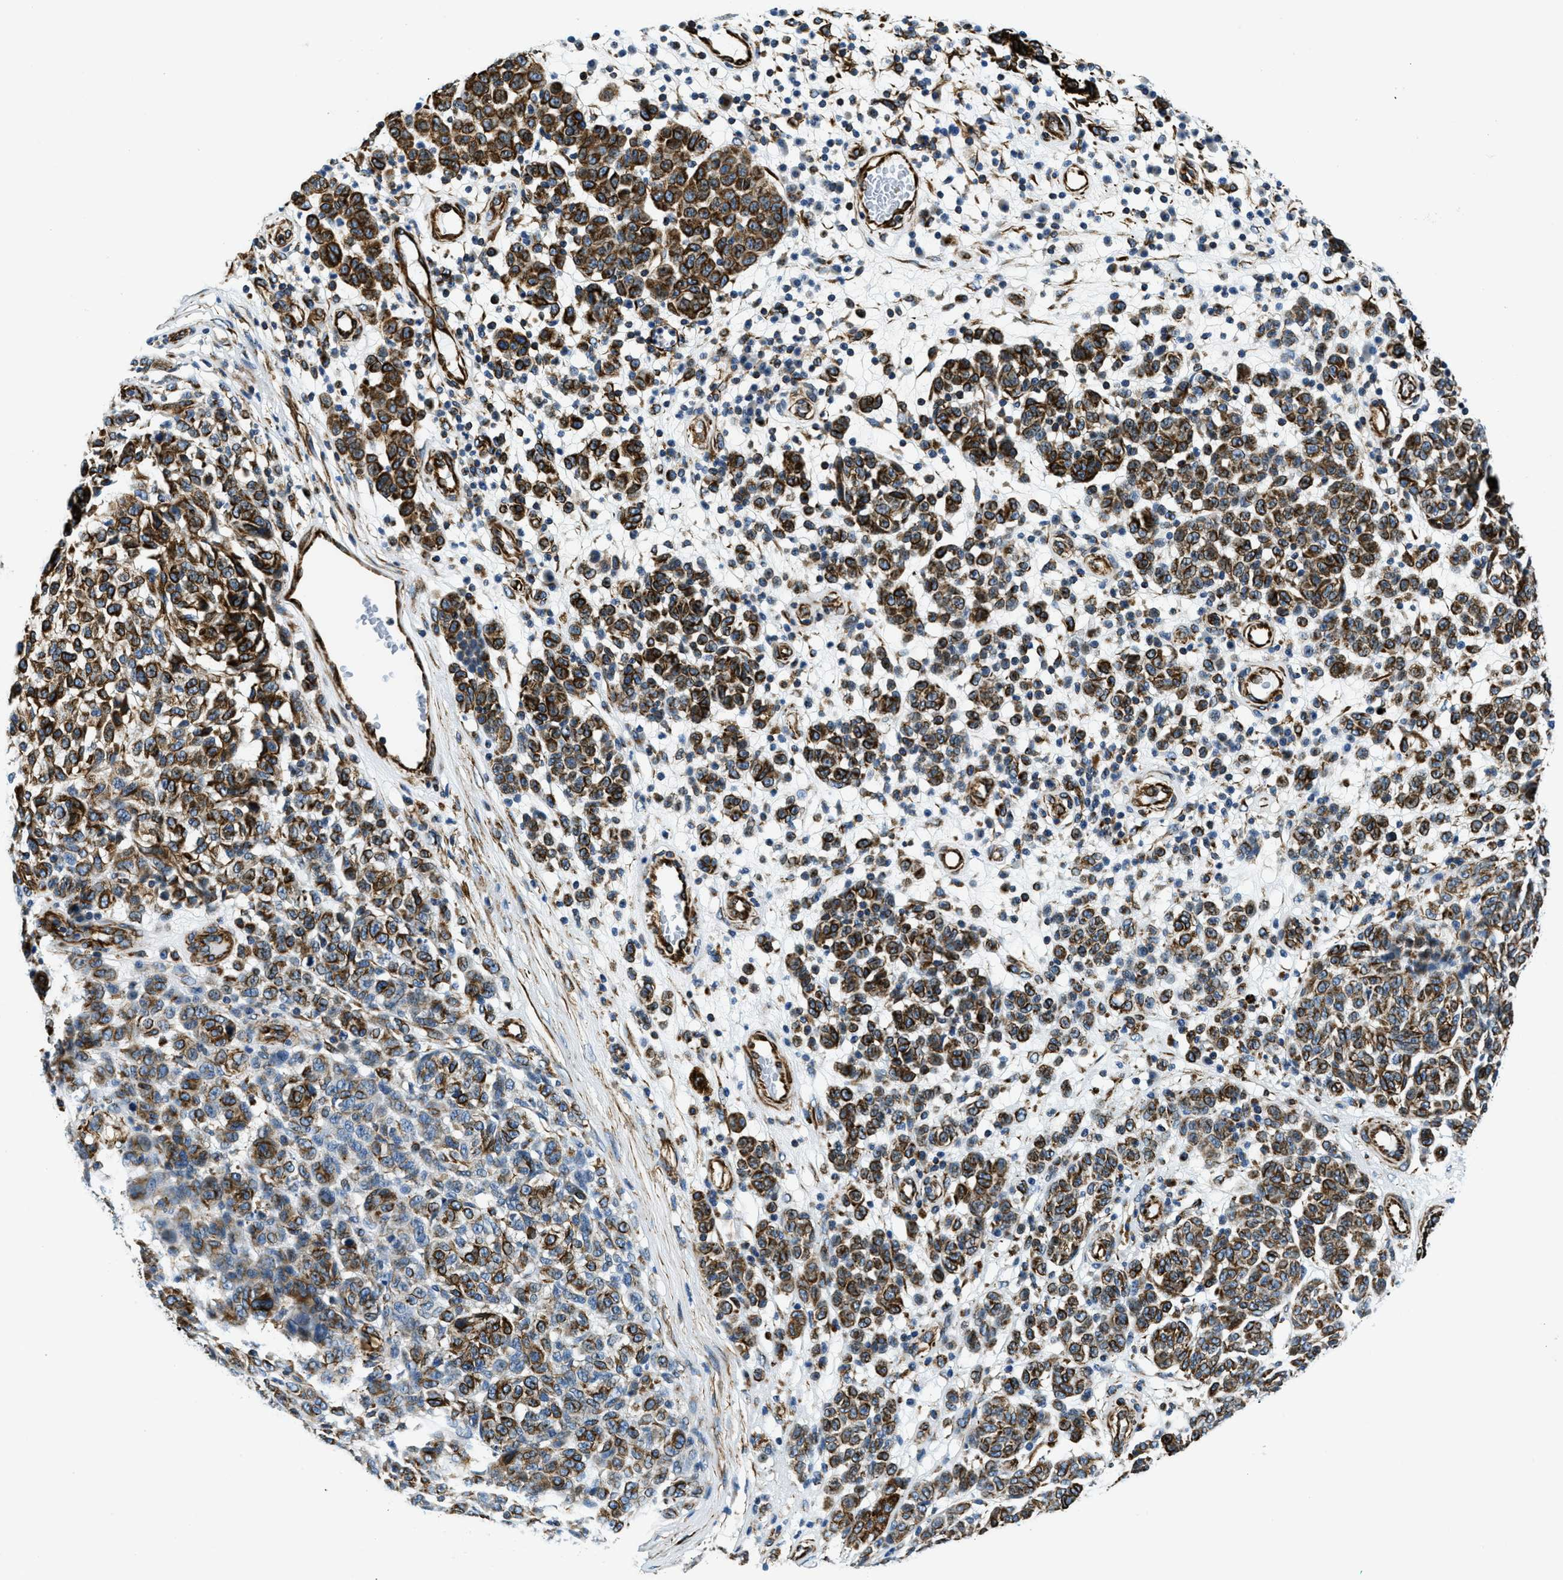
{"staining": {"intensity": "strong", "quantity": ">75%", "location": "cytoplasmic/membranous"}, "tissue": "melanoma", "cell_type": "Tumor cells", "image_type": "cancer", "snomed": [{"axis": "morphology", "description": "Malignant melanoma, NOS"}, {"axis": "topography", "description": "Skin"}], "caption": "Tumor cells exhibit strong cytoplasmic/membranous expression in approximately >75% of cells in melanoma.", "gene": "GNS", "patient": {"sex": "male", "age": 59}}